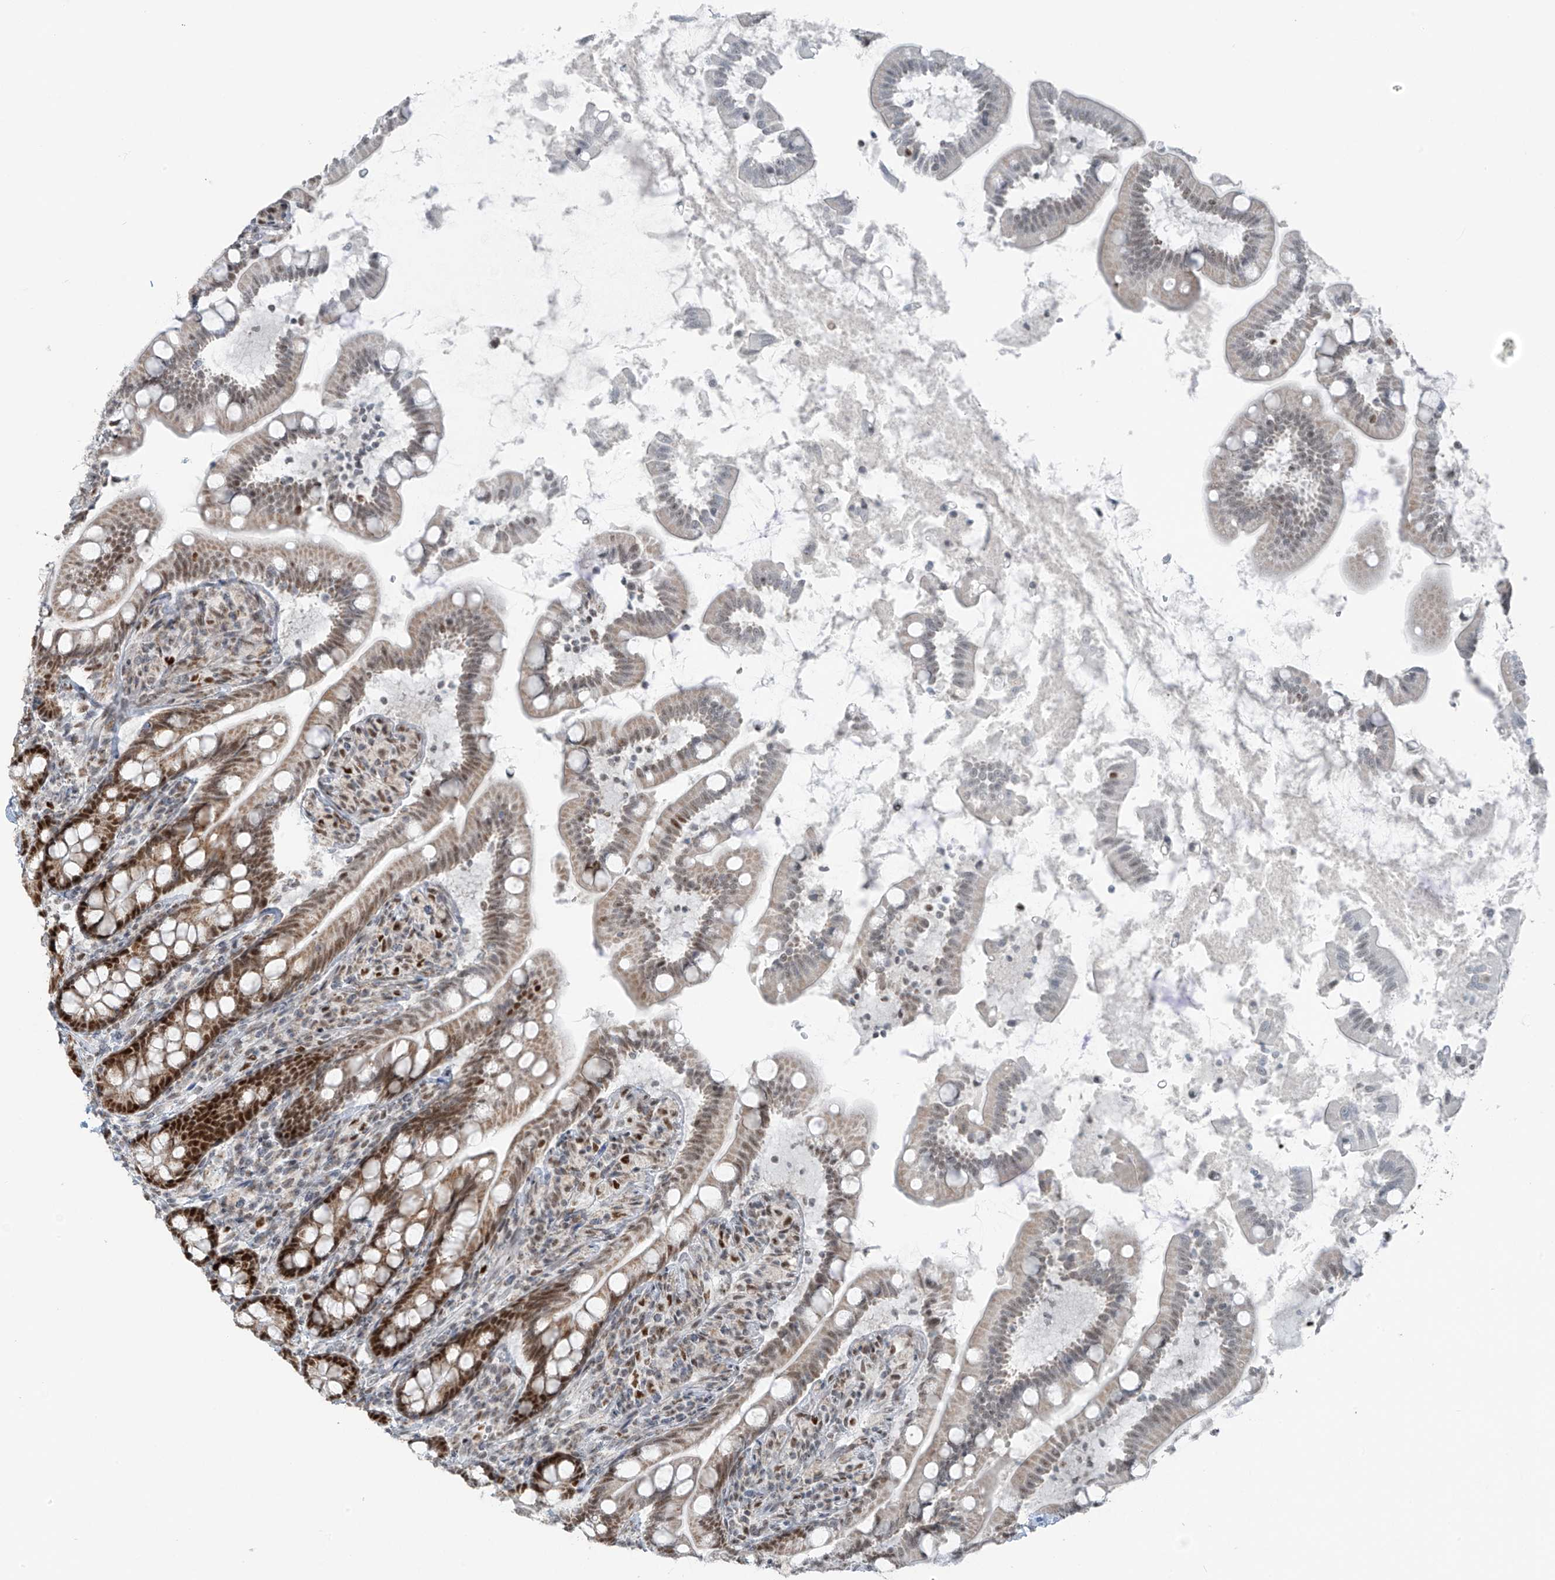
{"staining": {"intensity": "strong", "quantity": "25%-75%", "location": "cytoplasmic/membranous,nuclear"}, "tissue": "small intestine", "cell_type": "Glandular cells", "image_type": "normal", "snomed": [{"axis": "morphology", "description": "Normal tissue, NOS"}, {"axis": "topography", "description": "Small intestine"}], "caption": "High-magnification brightfield microscopy of unremarkable small intestine stained with DAB (3,3'-diaminobenzidine) (brown) and counterstained with hematoxylin (blue). glandular cells exhibit strong cytoplasmic/membranous,nuclear expression is identified in about25%-75% of cells. The protein of interest is stained brown, and the nuclei are stained in blue (DAB IHC with brightfield microscopy, high magnification).", "gene": "WRNIP1", "patient": {"sex": "female", "age": 64}}